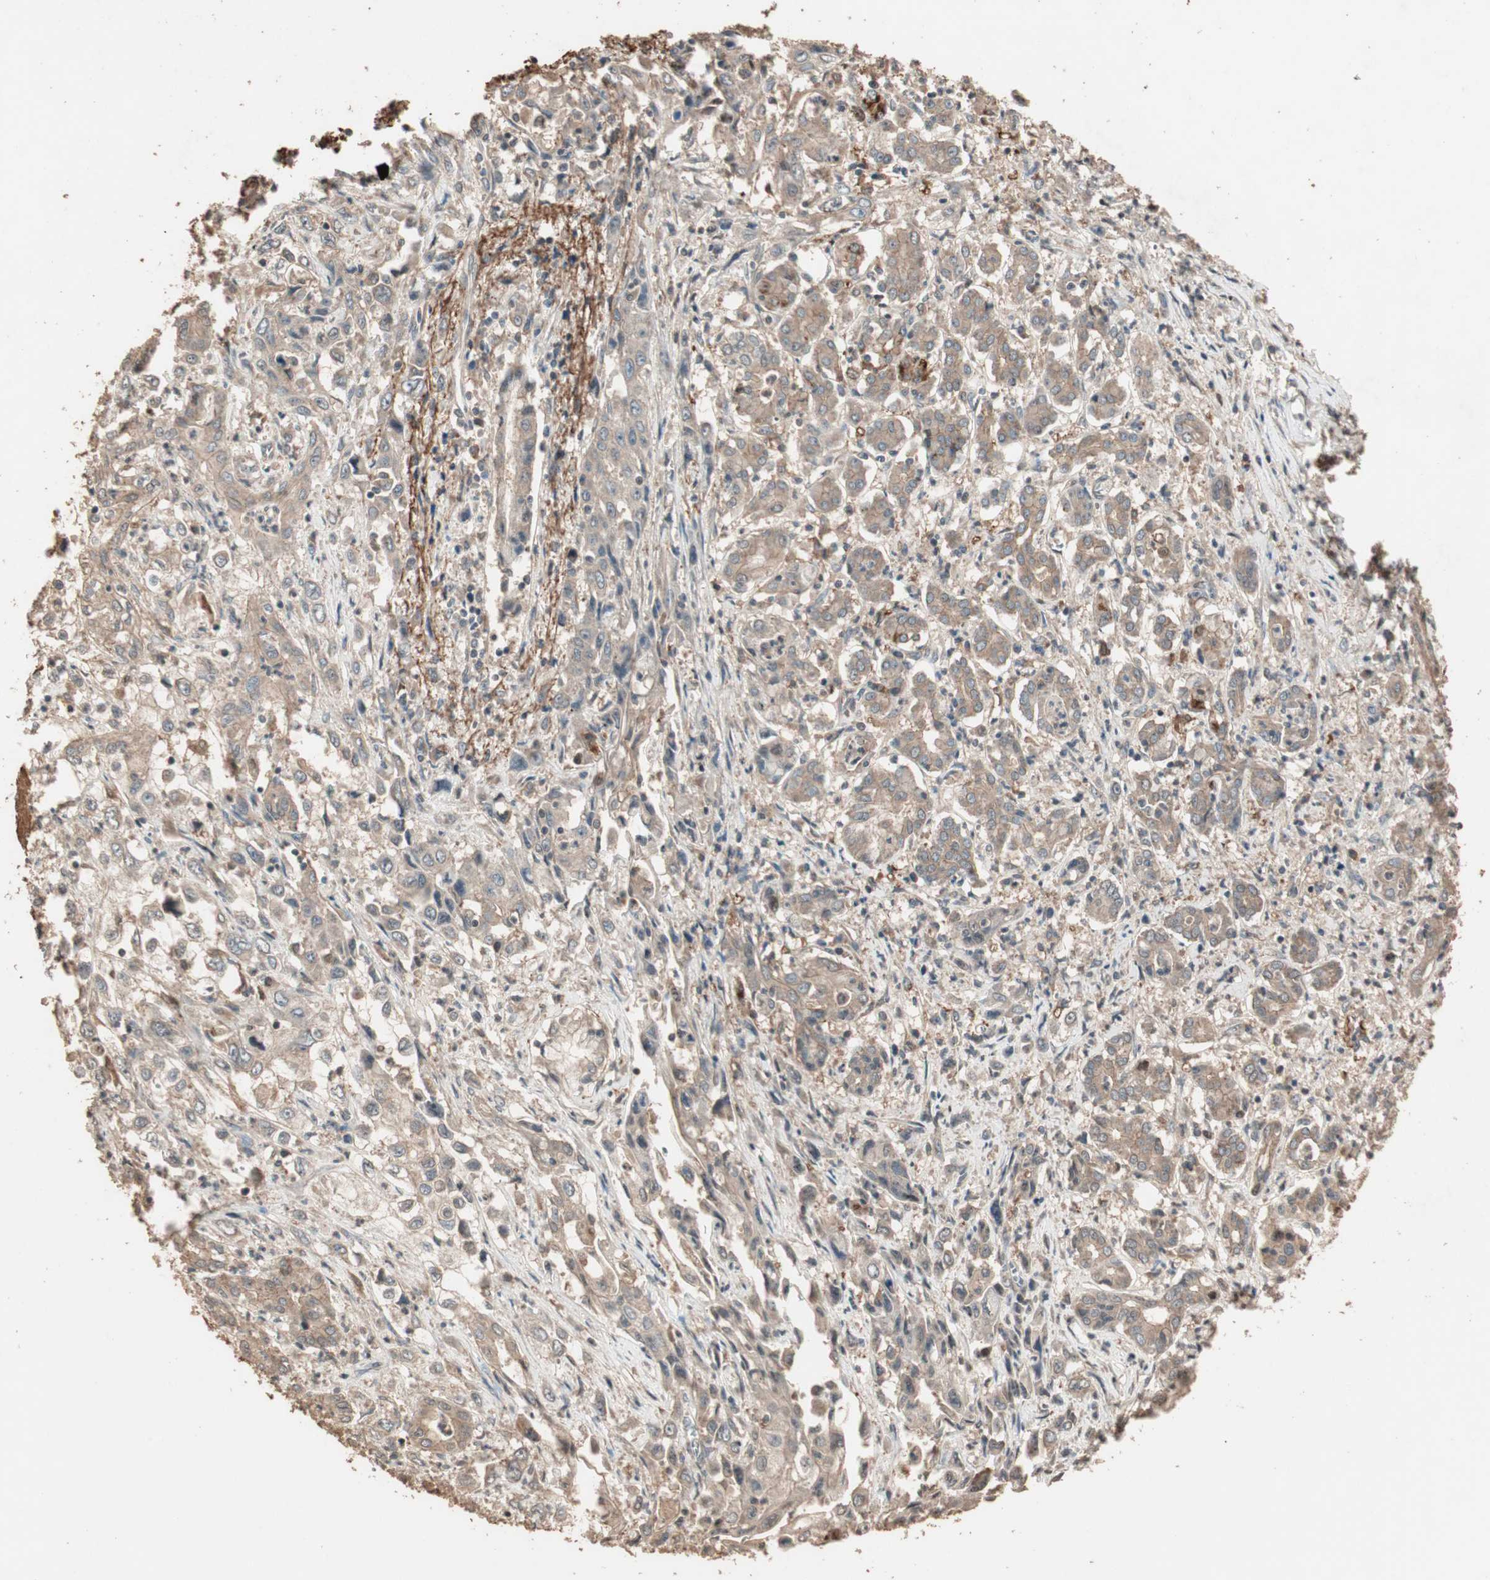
{"staining": {"intensity": "weak", "quantity": ">75%", "location": "cytoplasmic/membranous"}, "tissue": "pancreatic cancer", "cell_type": "Tumor cells", "image_type": "cancer", "snomed": [{"axis": "morphology", "description": "Adenocarcinoma, NOS"}, {"axis": "topography", "description": "Pancreas"}], "caption": "Immunohistochemical staining of pancreatic cancer (adenocarcinoma) shows low levels of weak cytoplasmic/membranous expression in about >75% of tumor cells.", "gene": "USP20", "patient": {"sex": "male", "age": 70}}